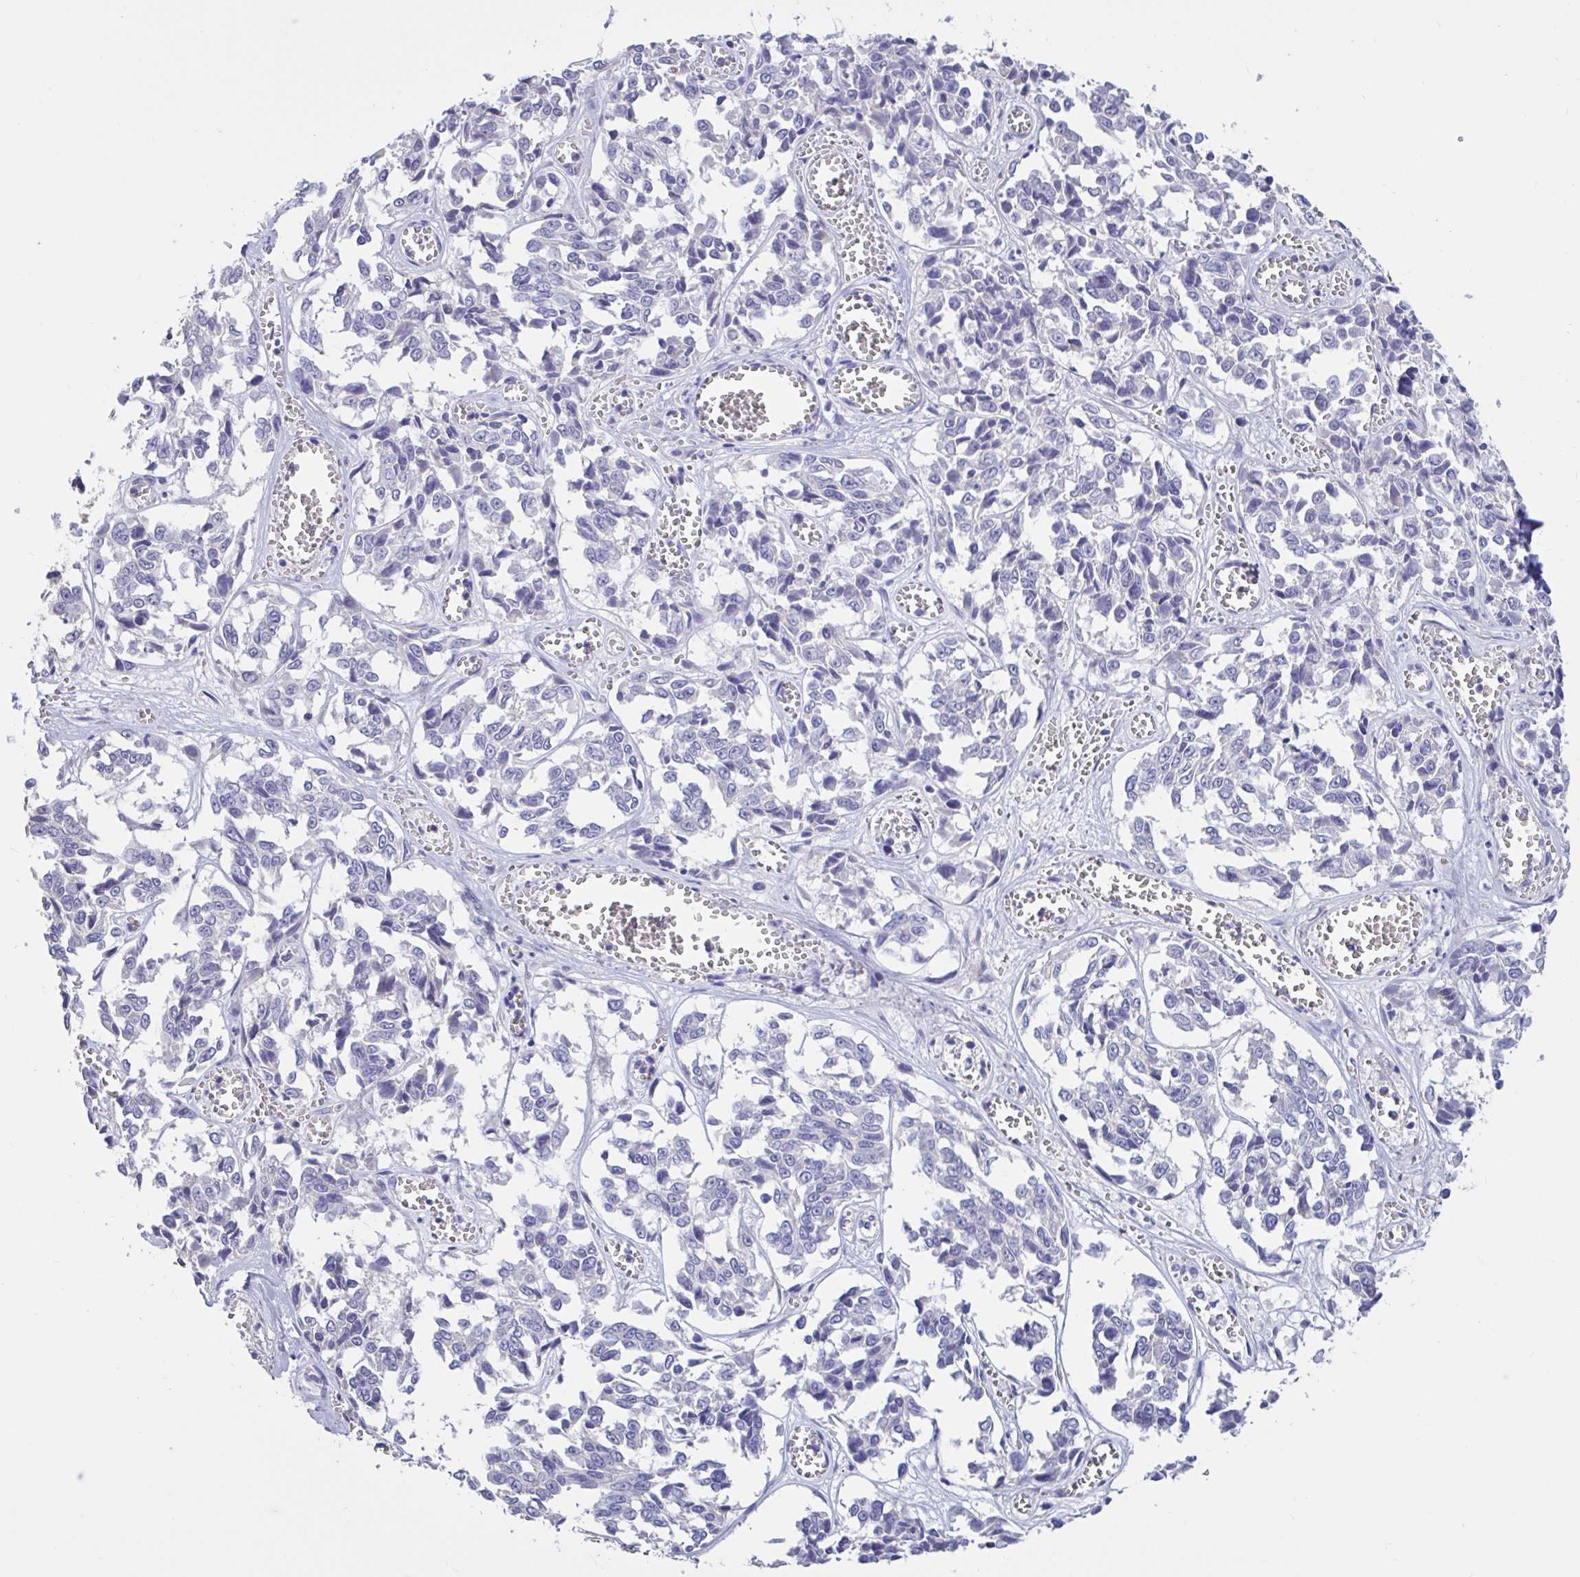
{"staining": {"intensity": "negative", "quantity": "none", "location": "none"}, "tissue": "melanoma", "cell_type": "Tumor cells", "image_type": "cancer", "snomed": [{"axis": "morphology", "description": "Malignant melanoma, NOS"}, {"axis": "topography", "description": "Skin"}], "caption": "Human malignant melanoma stained for a protein using IHC displays no positivity in tumor cells.", "gene": "DDX39A", "patient": {"sex": "female", "age": 64}}